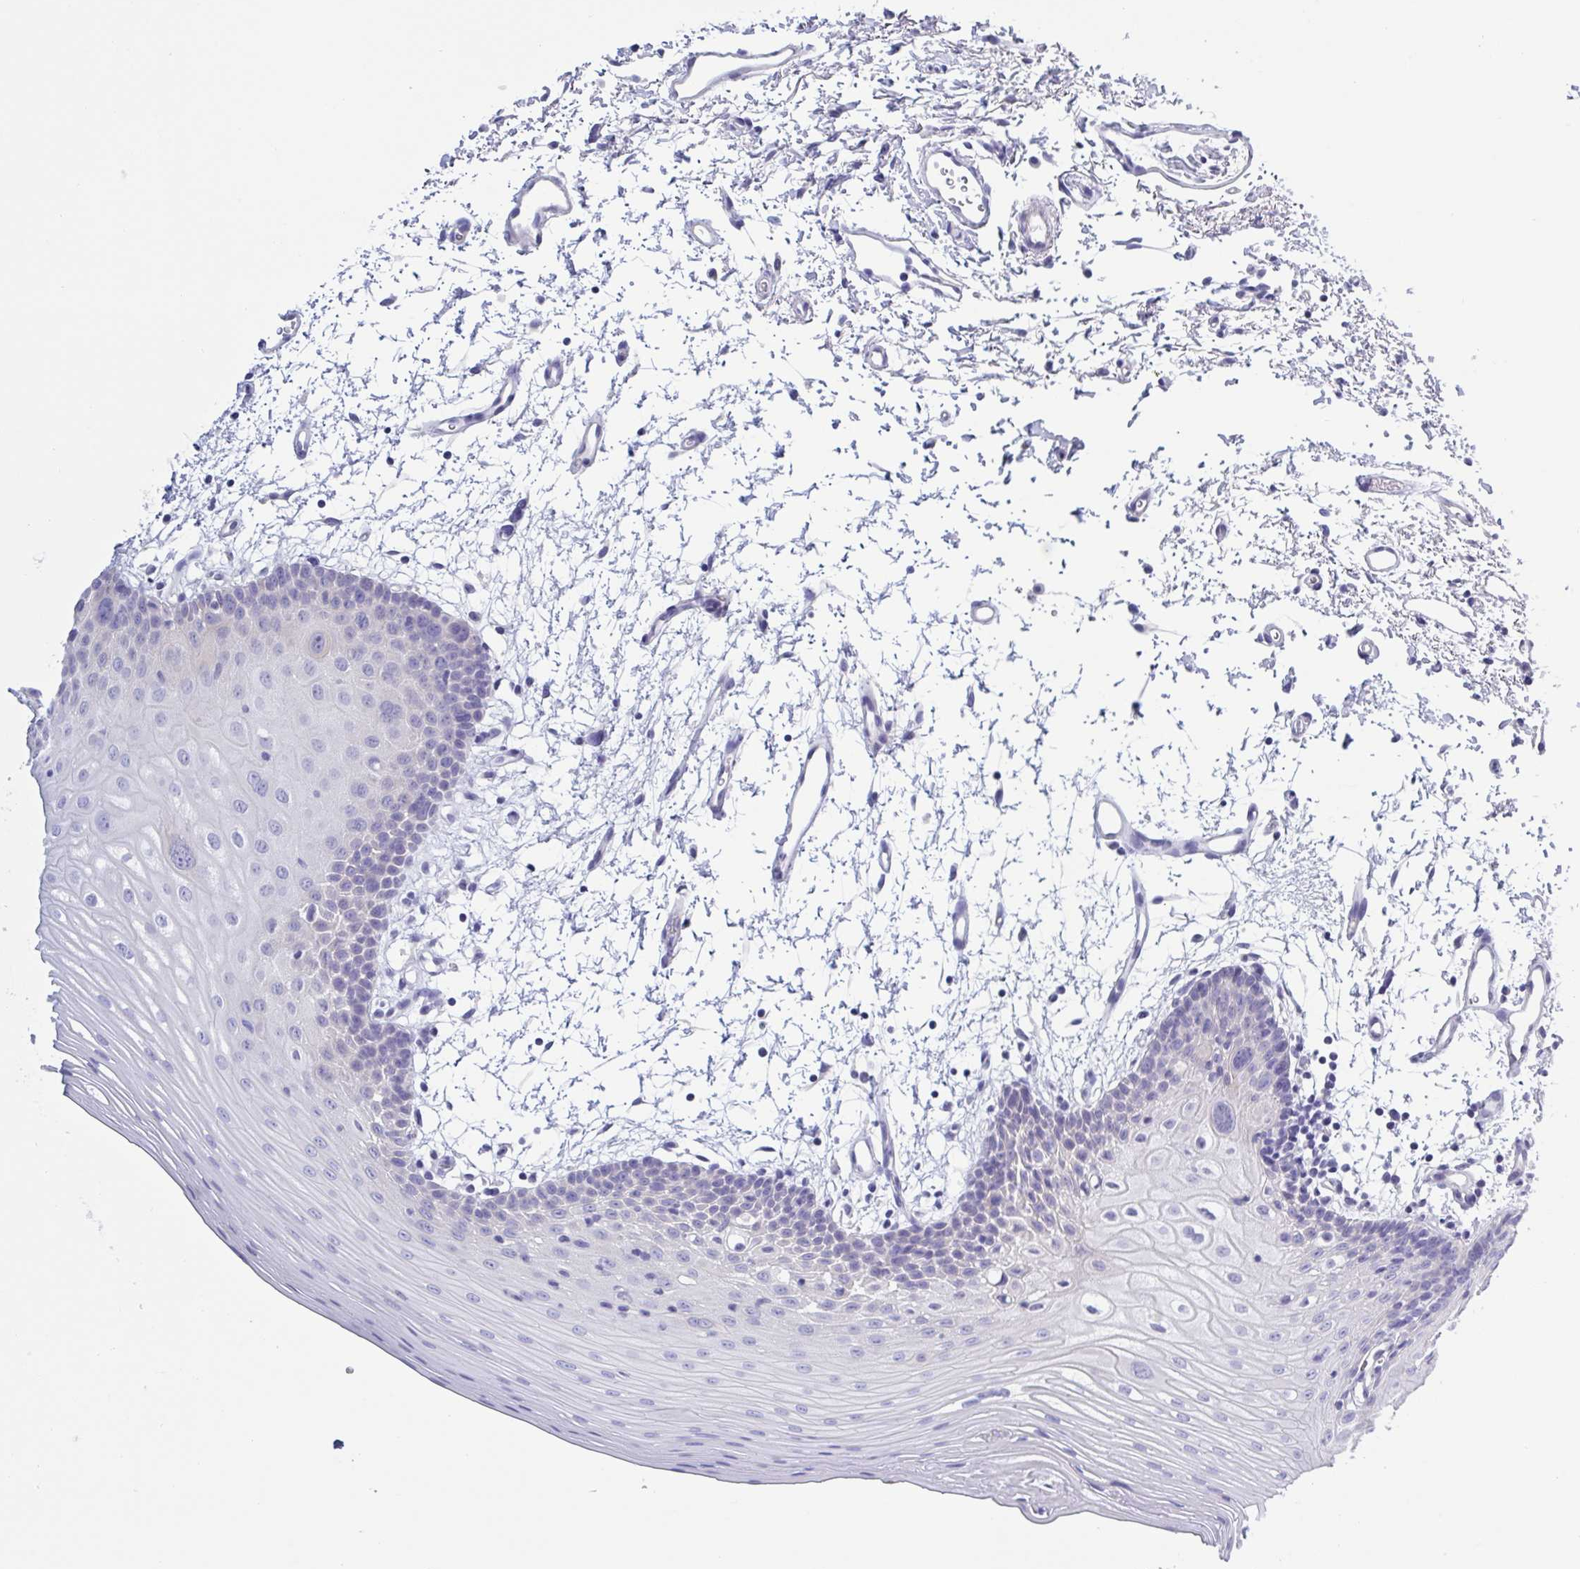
{"staining": {"intensity": "negative", "quantity": "none", "location": "none"}, "tissue": "oral mucosa", "cell_type": "Squamous epithelial cells", "image_type": "normal", "snomed": [{"axis": "morphology", "description": "Normal tissue, NOS"}, {"axis": "topography", "description": "Oral tissue"}], "caption": "Squamous epithelial cells are negative for brown protein staining in normal oral mucosa.", "gene": "CHMP5", "patient": {"sex": "female", "age": 81}}